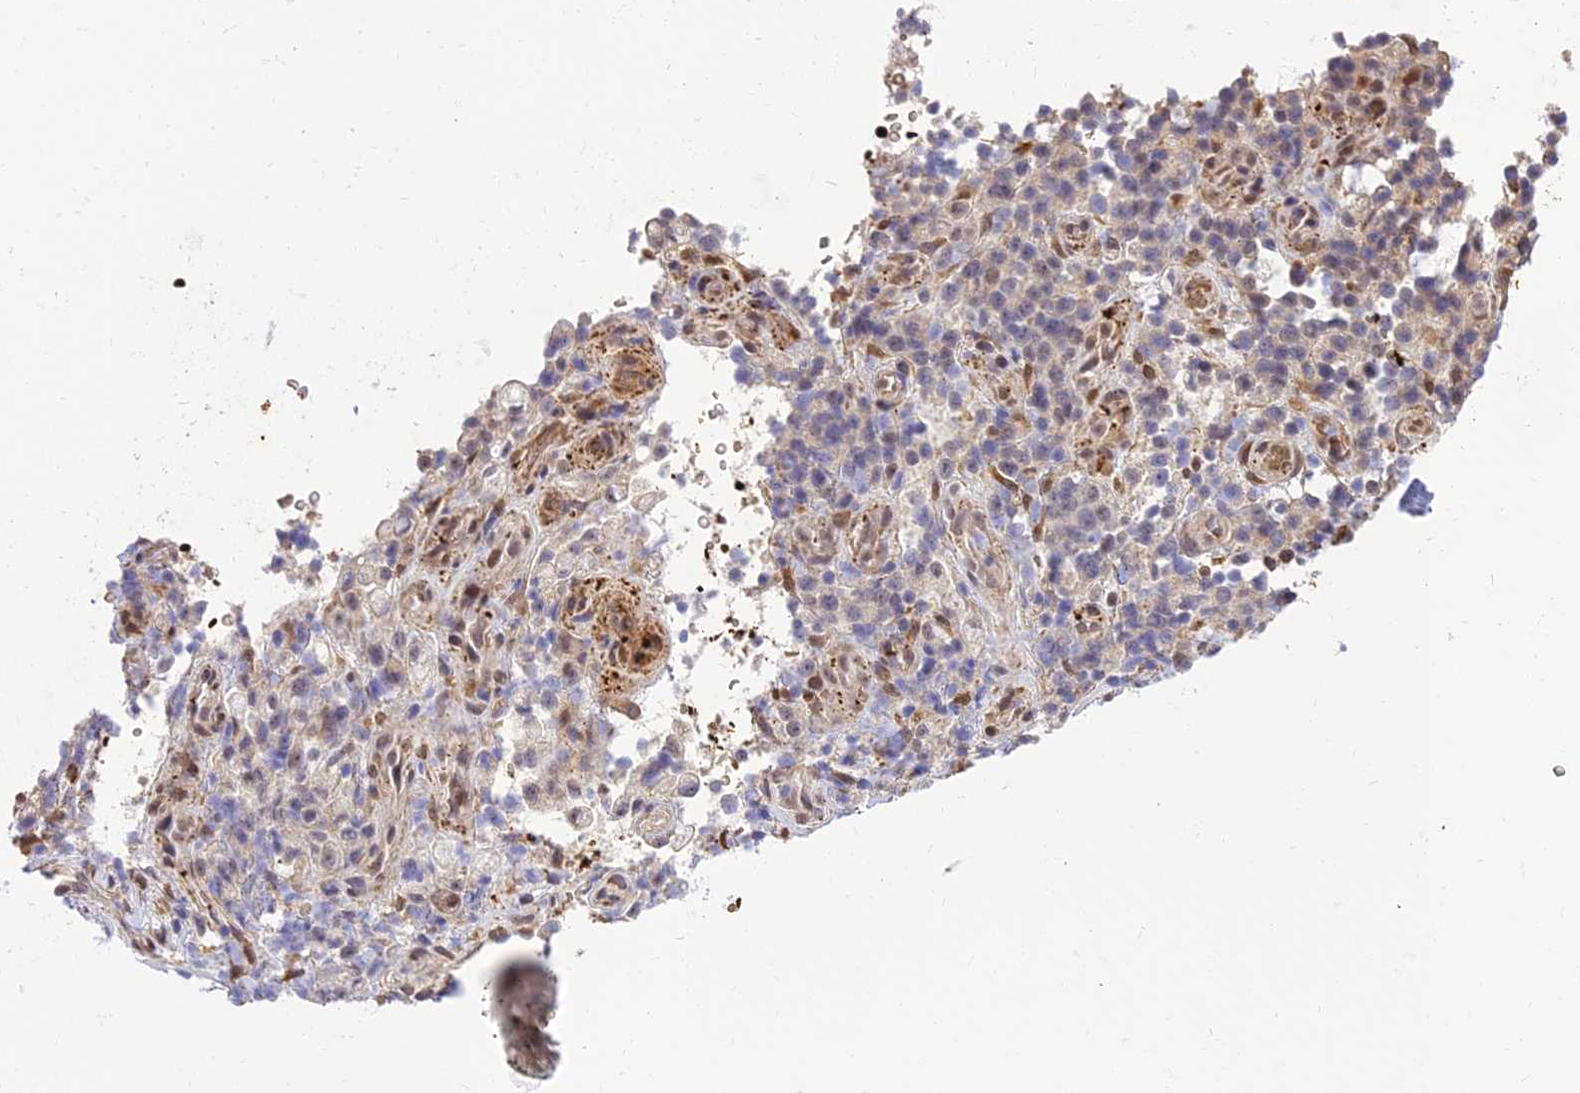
{"staining": {"intensity": "moderate", "quantity": "<25%", "location": "nuclear"}, "tissue": "stomach cancer", "cell_type": "Tumor cells", "image_type": "cancer", "snomed": [{"axis": "morphology", "description": "Adenocarcinoma, NOS"}, {"axis": "topography", "description": "Stomach"}], "caption": "Moderate nuclear protein staining is appreciated in approximately <25% of tumor cells in adenocarcinoma (stomach).", "gene": "BCL9", "patient": {"sex": "female", "age": 60}}